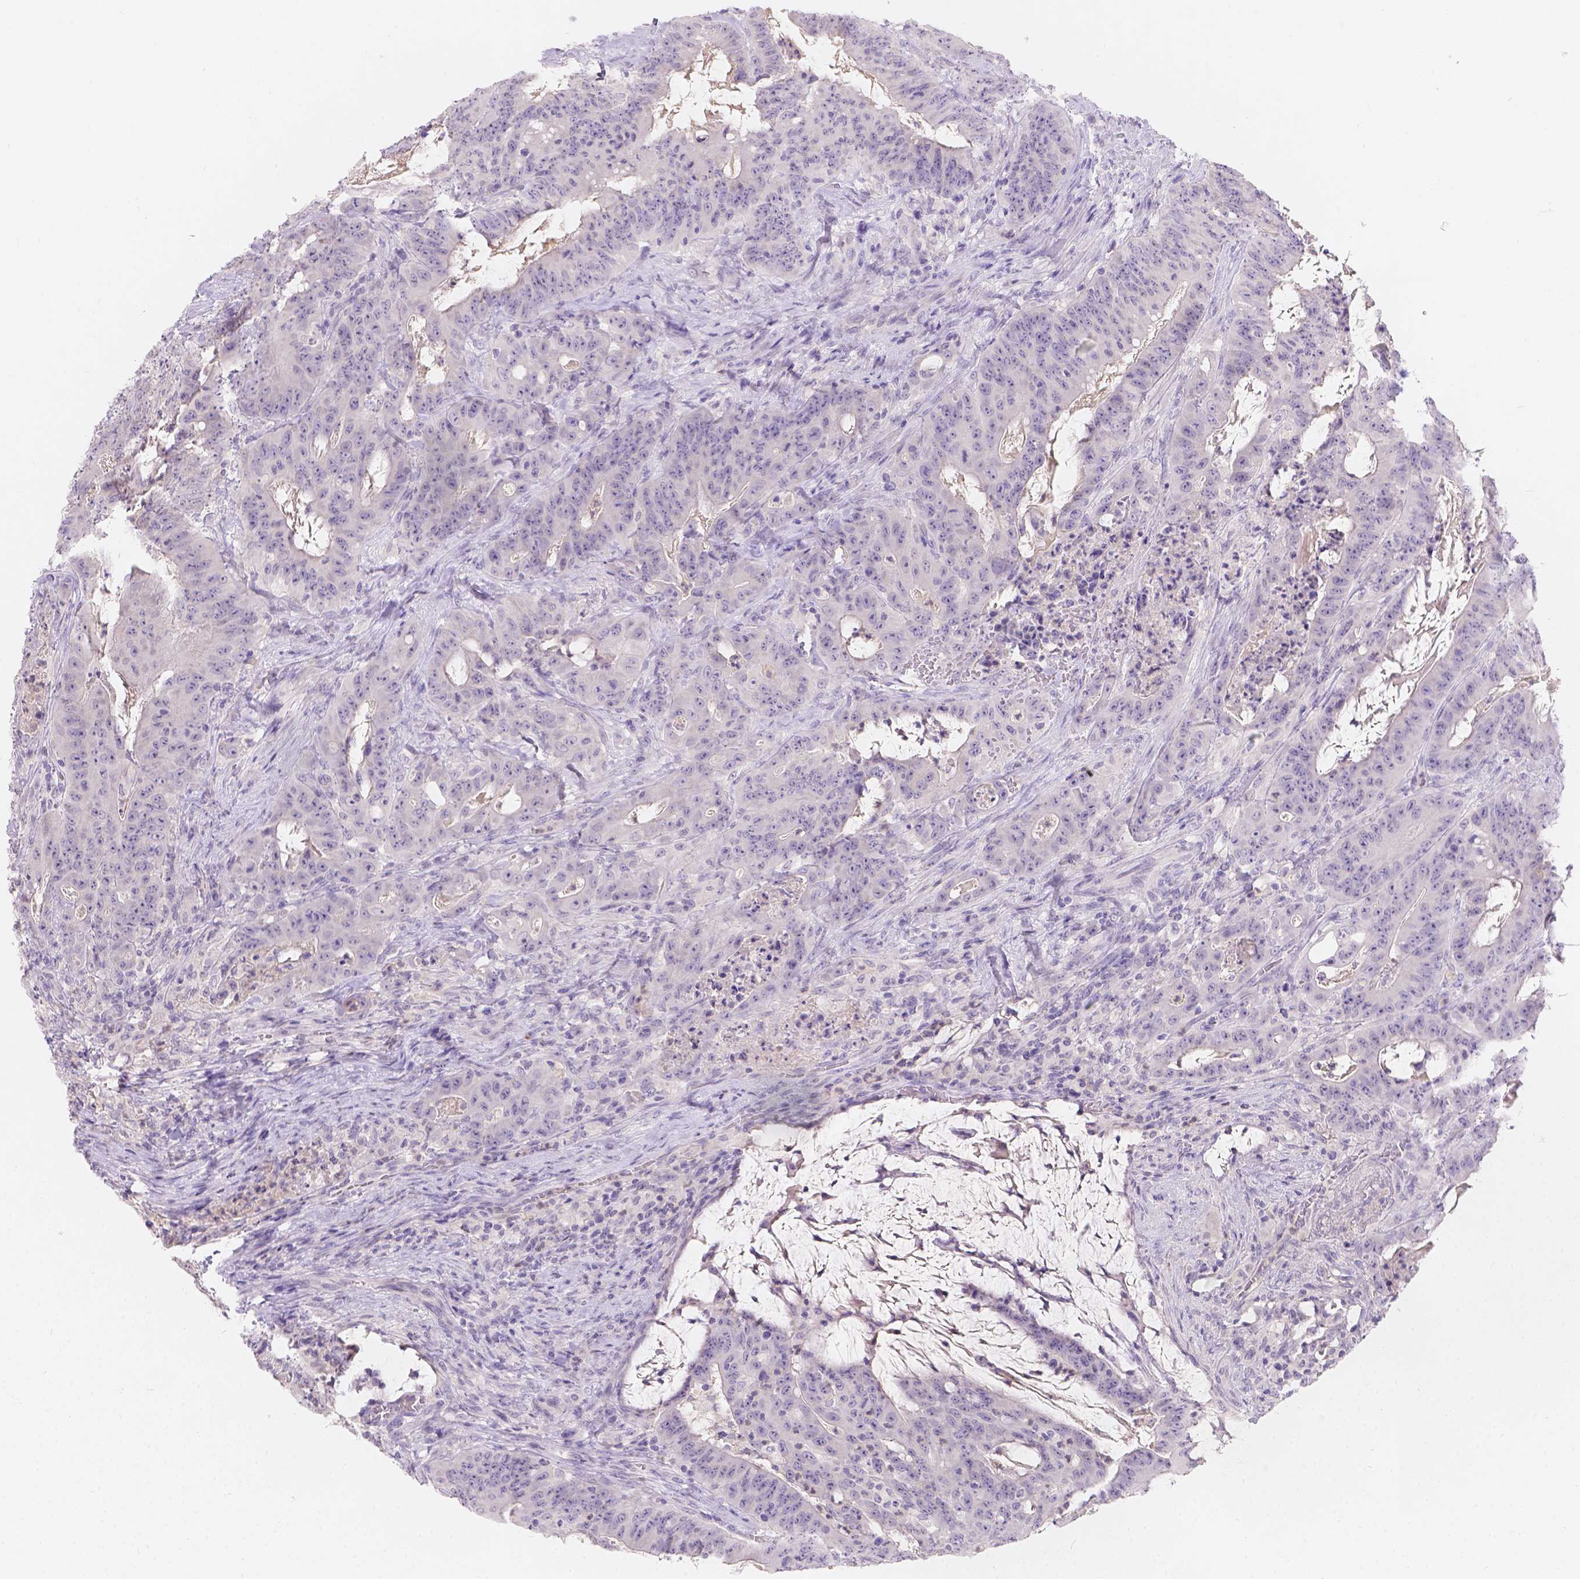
{"staining": {"intensity": "negative", "quantity": "none", "location": "none"}, "tissue": "colorectal cancer", "cell_type": "Tumor cells", "image_type": "cancer", "snomed": [{"axis": "morphology", "description": "Adenocarcinoma, NOS"}, {"axis": "topography", "description": "Colon"}], "caption": "Immunohistochemistry of human colorectal adenocarcinoma demonstrates no staining in tumor cells. The staining is performed using DAB brown chromogen with nuclei counter-stained in using hematoxylin.", "gene": "DCAF4L1", "patient": {"sex": "male", "age": 33}}